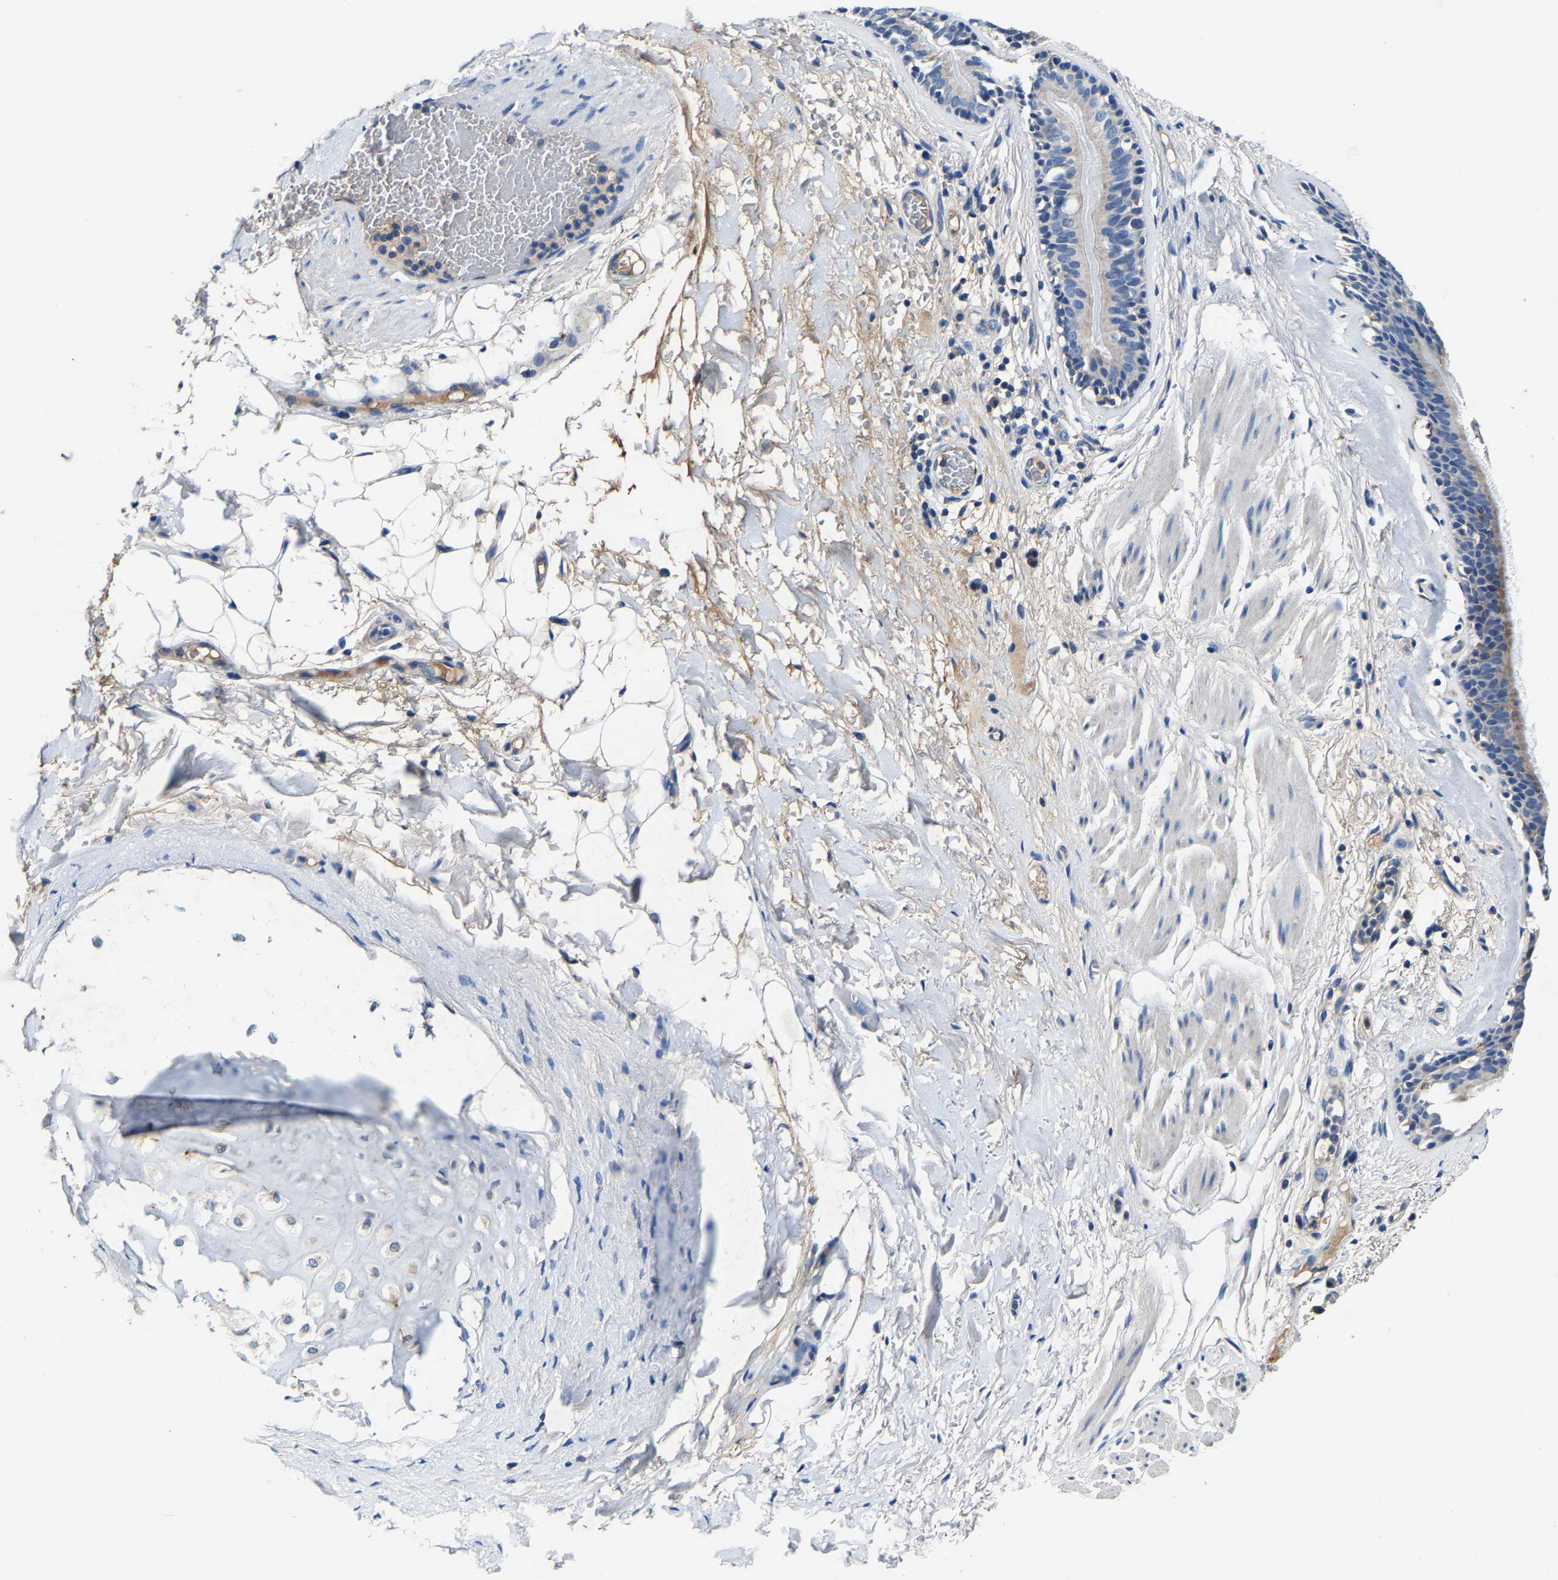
{"staining": {"intensity": "moderate", "quantity": "<25%", "location": "cytoplasmic/membranous"}, "tissue": "bronchus", "cell_type": "Respiratory epithelial cells", "image_type": "normal", "snomed": [{"axis": "morphology", "description": "Normal tissue, NOS"}, {"axis": "topography", "description": "Cartilage tissue"}], "caption": "DAB (3,3'-diaminobenzidine) immunohistochemical staining of normal bronchus displays moderate cytoplasmic/membranous protein staining in approximately <25% of respiratory epithelial cells. The protein is shown in brown color, while the nuclei are stained blue.", "gene": "SLC25A25", "patient": {"sex": "female", "age": 63}}